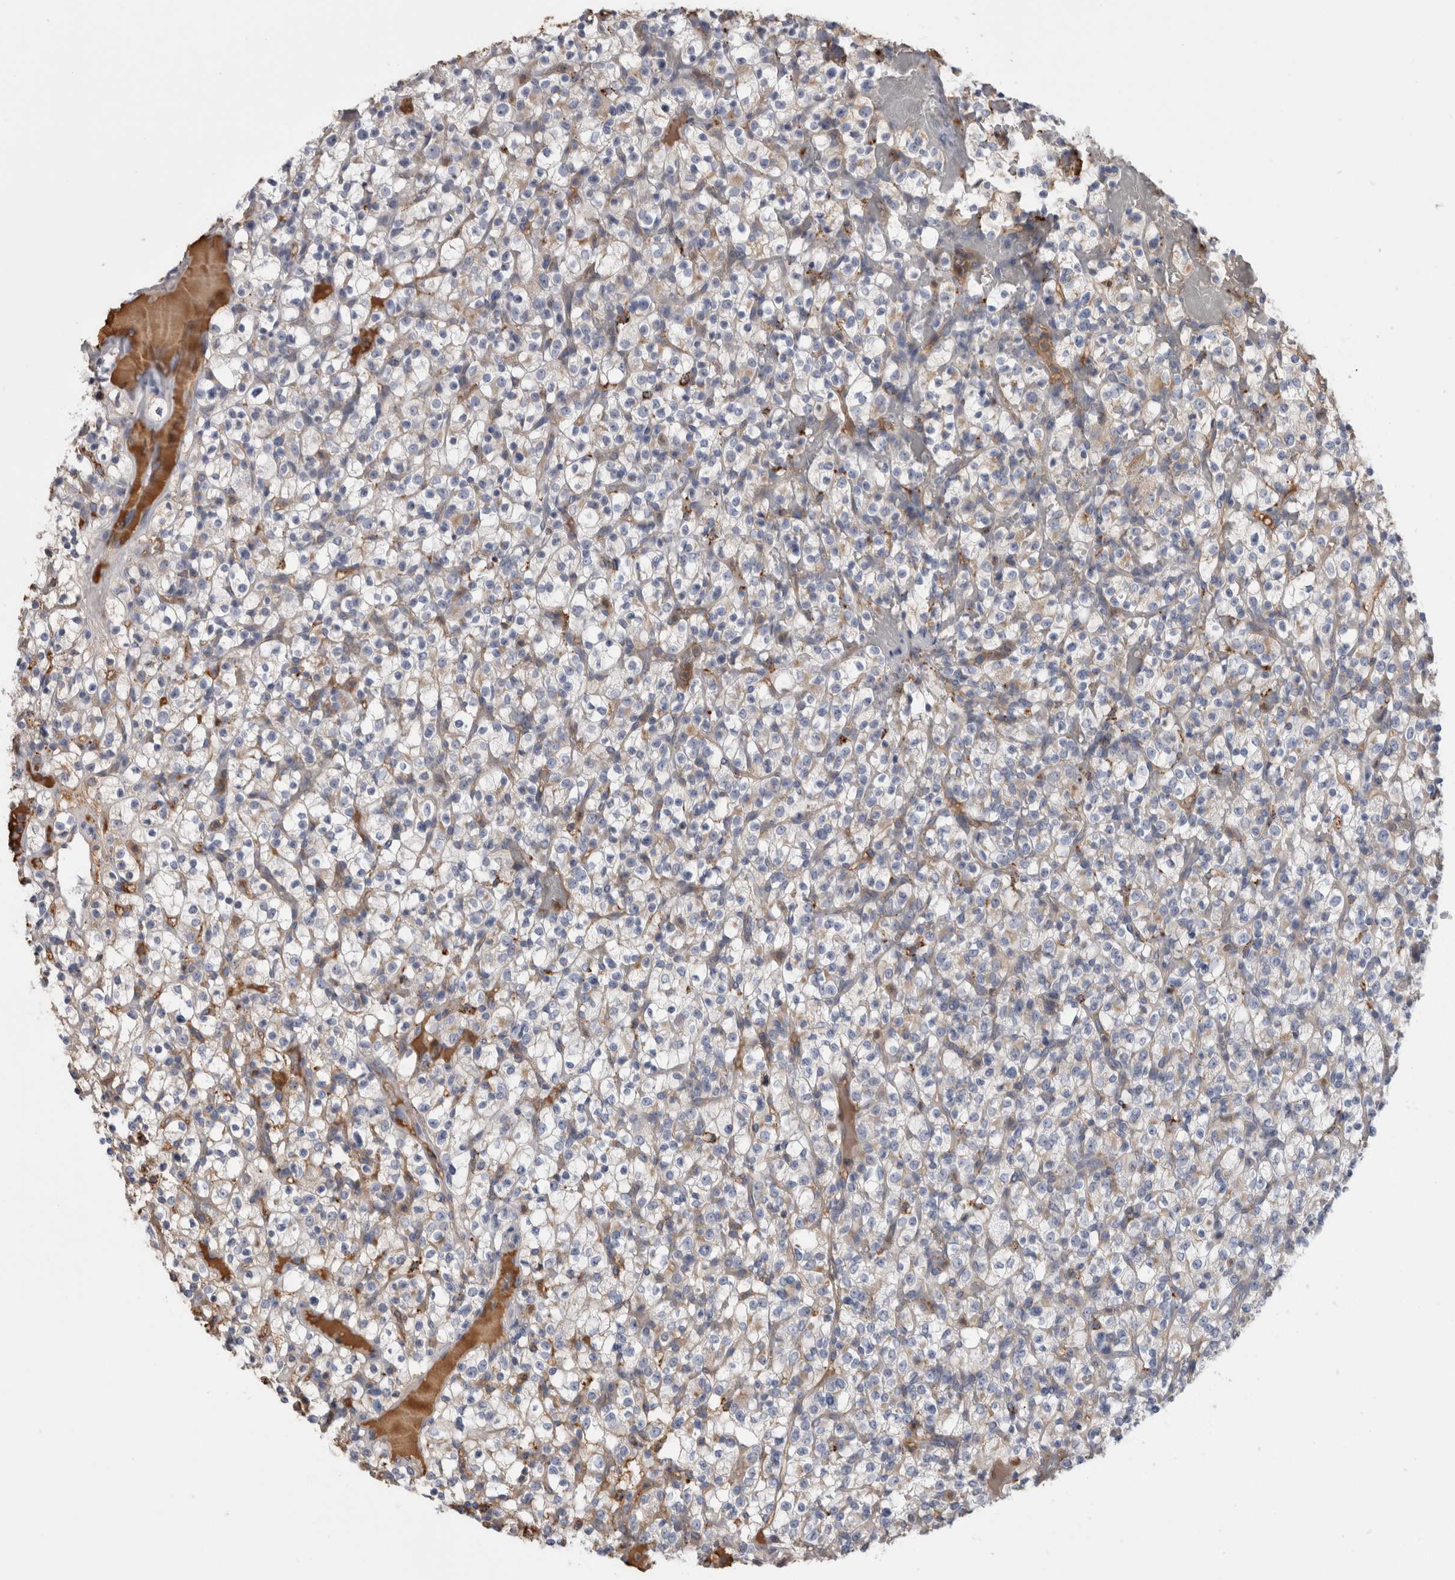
{"staining": {"intensity": "weak", "quantity": "<25%", "location": "cytoplasmic/membranous"}, "tissue": "renal cancer", "cell_type": "Tumor cells", "image_type": "cancer", "snomed": [{"axis": "morphology", "description": "Normal tissue, NOS"}, {"axis": "morphology", "description": "Adenocarcinoma, NOS"}, {"axis": "topography", "description": "Kidney"}], "caption": "Image shows no protein positivity in tumor cells of renal cancer (adenocarcinoma) tissue.", "gene": "TBCE", "patient": {"sex": "female", "age": 72}}